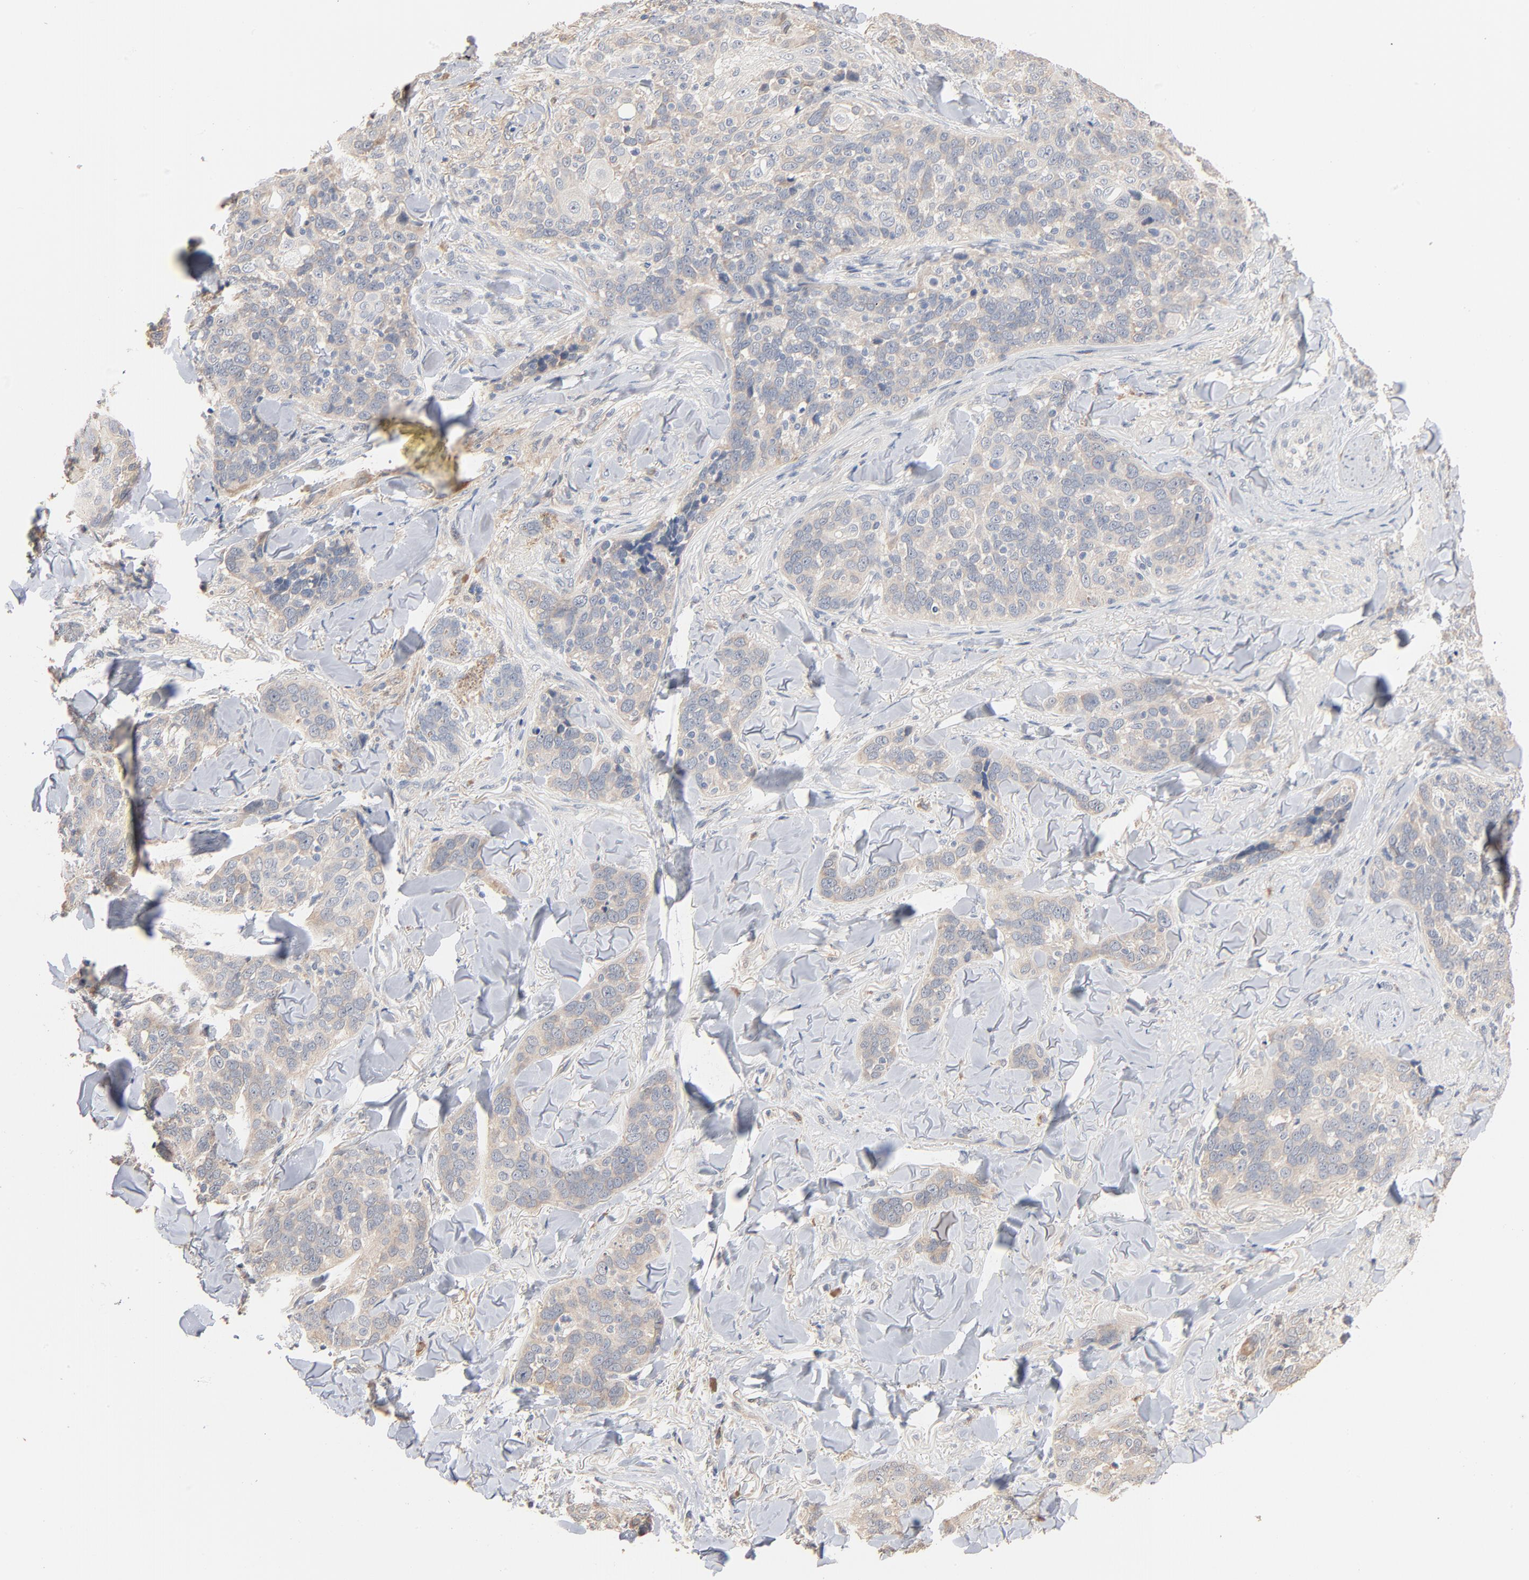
{"staining": {"intensity": "weak", "quantity": ">75%", "location": "cytoplasmic/membranous"}, "tissue": "skin cancer", "cell_type": "Tumor cells", "image_type": "cancer", "snomed": [{"axis": "morphology", "description": "Normal tissue, NOS"}, {"axis": "morphology", "description": "Squamous cell carcinoma, NOS"}, {"axis": "topography", "description": "Skin"}], "caption": "Protein analysis of skin cancer tissue reveals weak cytoplasmic/membranous positivity in about >75% of tumor cells.", "gene": "ZDHHC8", "patient": {"sex": "female", "age": 83}}